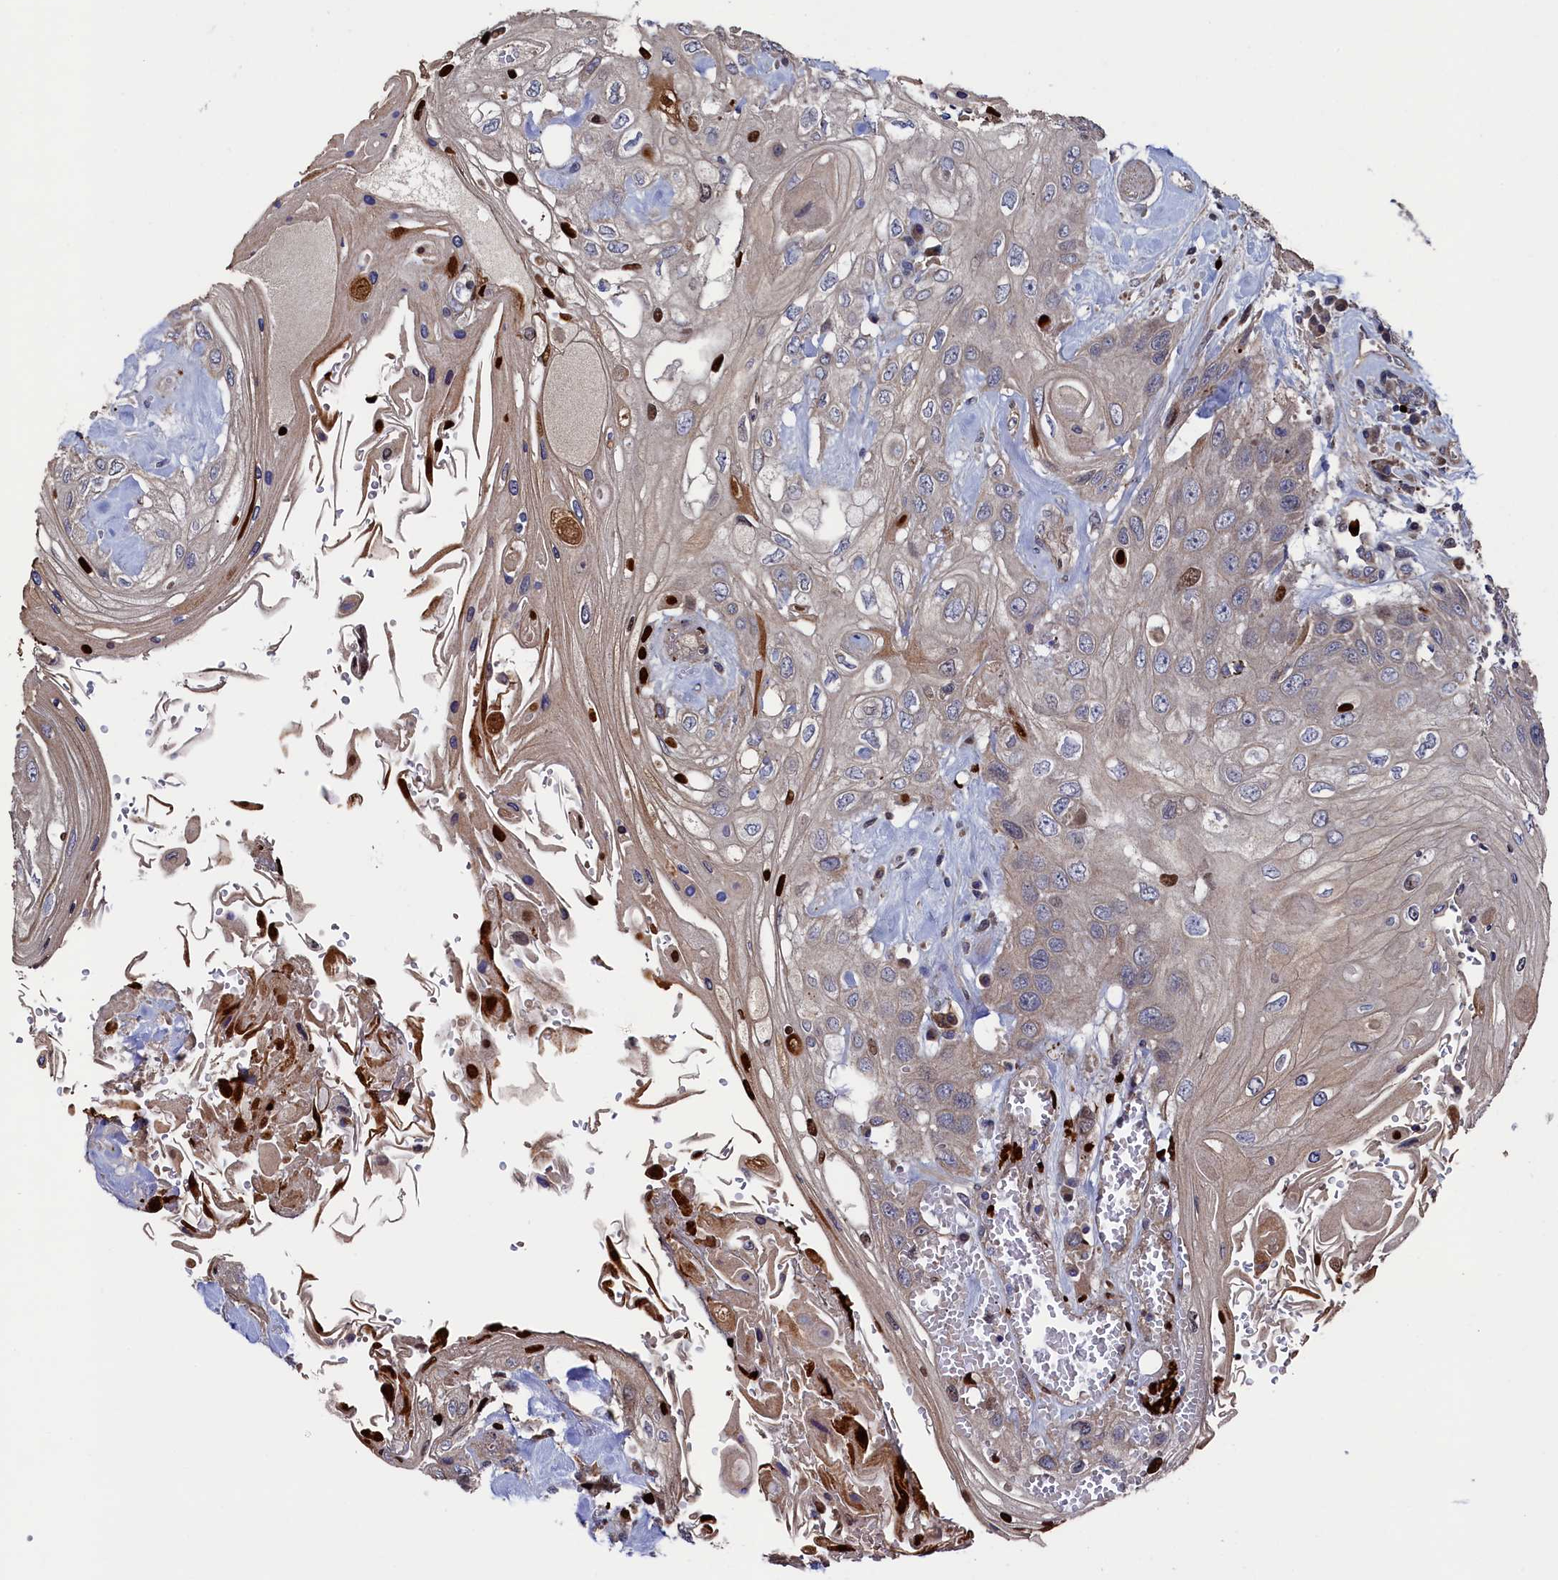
{"staining": {"intensity": "weak", "quantity": "<25%", "location": "cytoplasmic/membranous"}, "tissue": "head and neck cancer", "cell_type": "Tumor cells", "image_type": "cancer", "snomed": [{"axis": "morphology", "description": "Squamous cell carcinoma, NOS"}, {"axis": "topography", "description": "Head-Neck"}], "caption": "Immunohistochemistry (IHC) histopathology image of neoplastic tissue: human squamous cell carcinoma (head and neck) stained with DAB displays no significant protein positivity in tumor cells.", "gene": "ZNF891", "patient": {"sex": "female", "age": 43}}